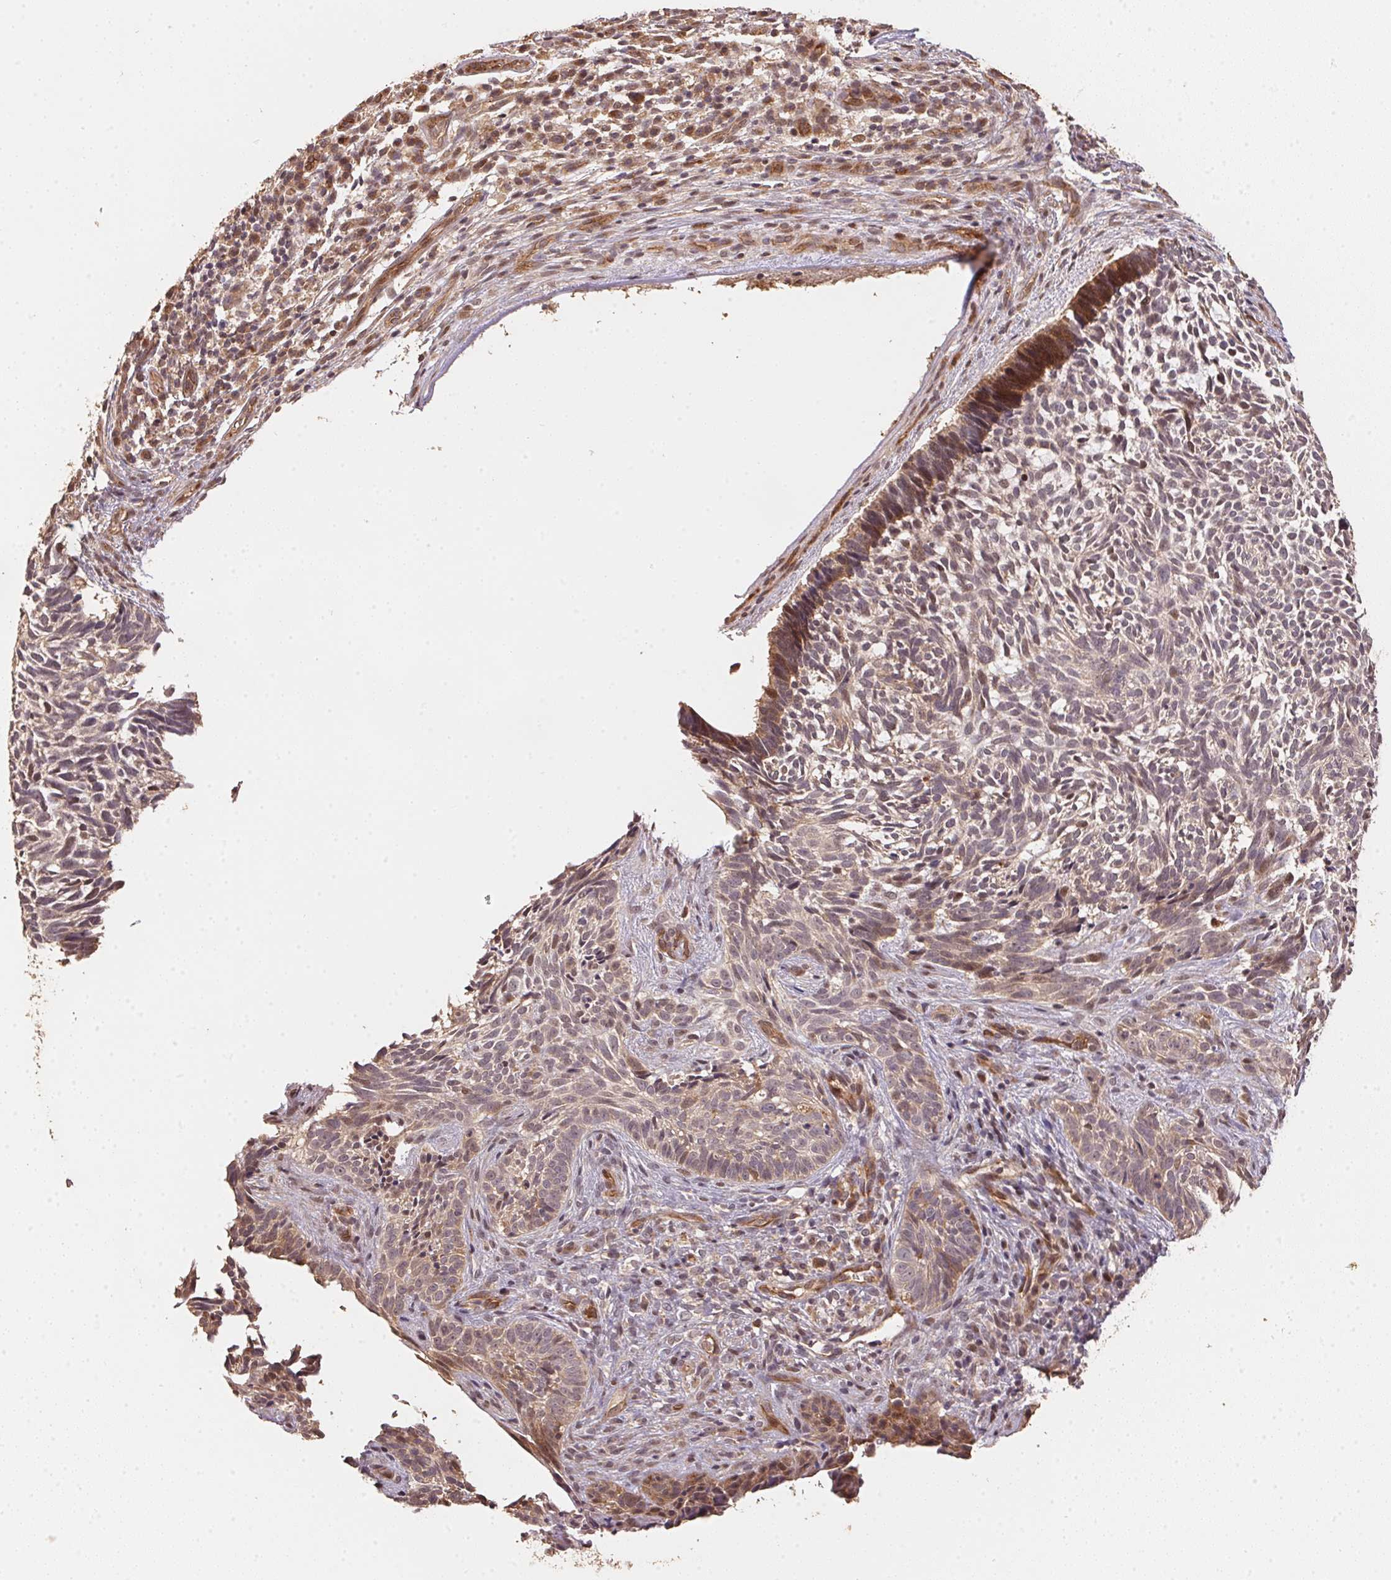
{"staining": {"intensity": "weak", "quantity": "<25%", "location": "cytoplasmic/membranous"}, "tissue": "skin cancer", "cell_type": "Tumor cells", "image_type": "cancer", "snomed": [{"axis": "morphology", "description": "Basal cell carcinoma"}, {"axis": "topography", "description": "Skin"}], "caption": "Immunohistochemistry histopathology image of skin cancer stained for a protein (brown), which exhibits no staining in tumor cells.", "gene": "TMEM222", "patient": {"sex": "male", "age": 65}}